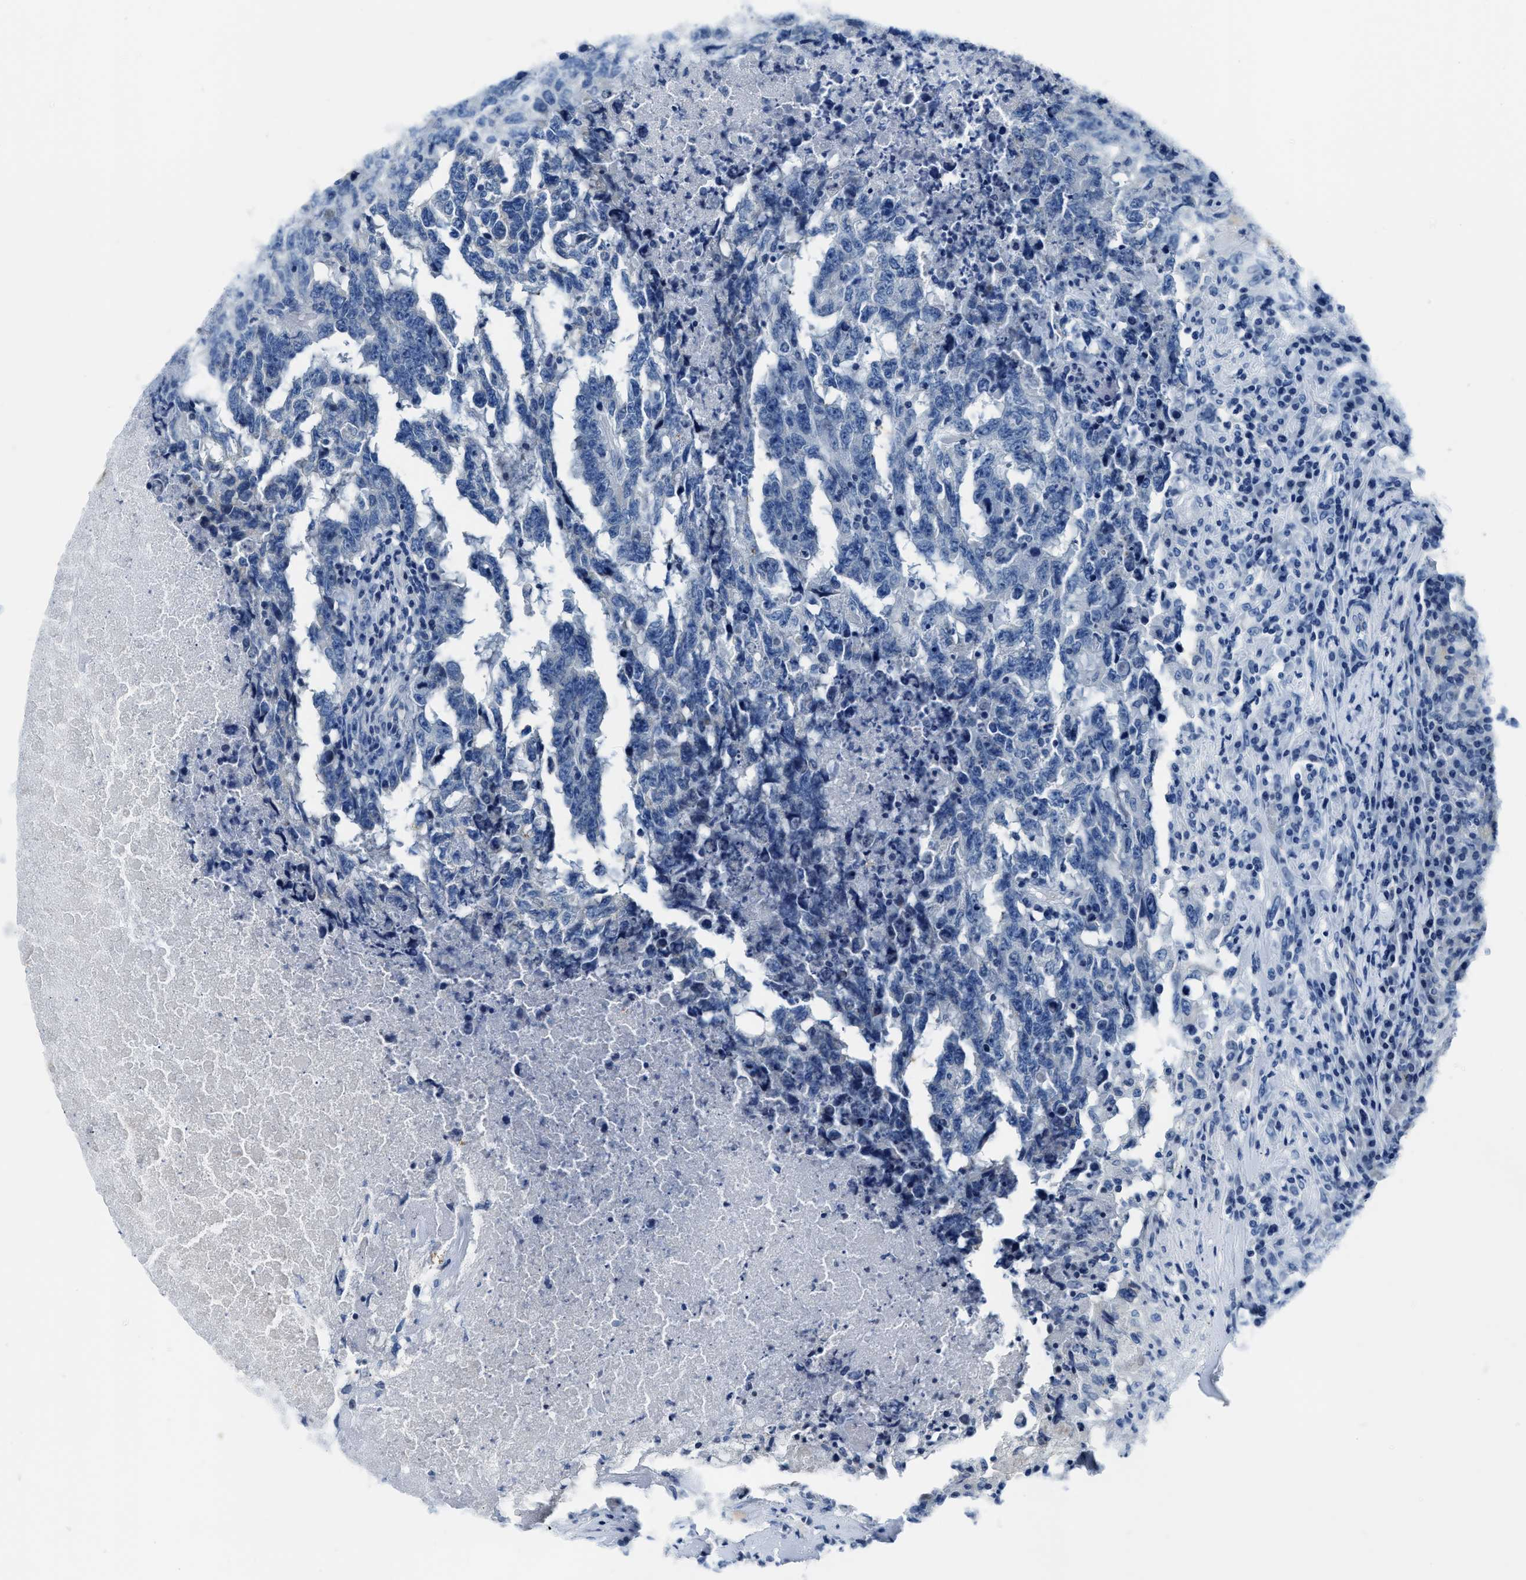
{"staining": {"intensity": "negative", "quantity": "none", "location": "none"}, "tissue": "testis cancer", "cell_type": "Tumor cells", "image_type": "cancer", "snomed": [{"axis": "morphology", "description": "Necrosis, NOS"}, {"axis": "morphology", "description": "Carcinoma, Embryonal, NOS"}, {"axis": "topography", "description": "Testis"}], "caption": "Immunohistochemistry (IHC) micrograph of neoplastic tissue: testis embryonal carcinoma stained with DAB shows no significant protein staining in tumor cells. (DAB (3,3'-diaminobenzidine) immunohistochemistry (IHC) with hematoxylin counter stain).", "gene": "ASZ1", "patient": {"sex": "male", "age": 19}}